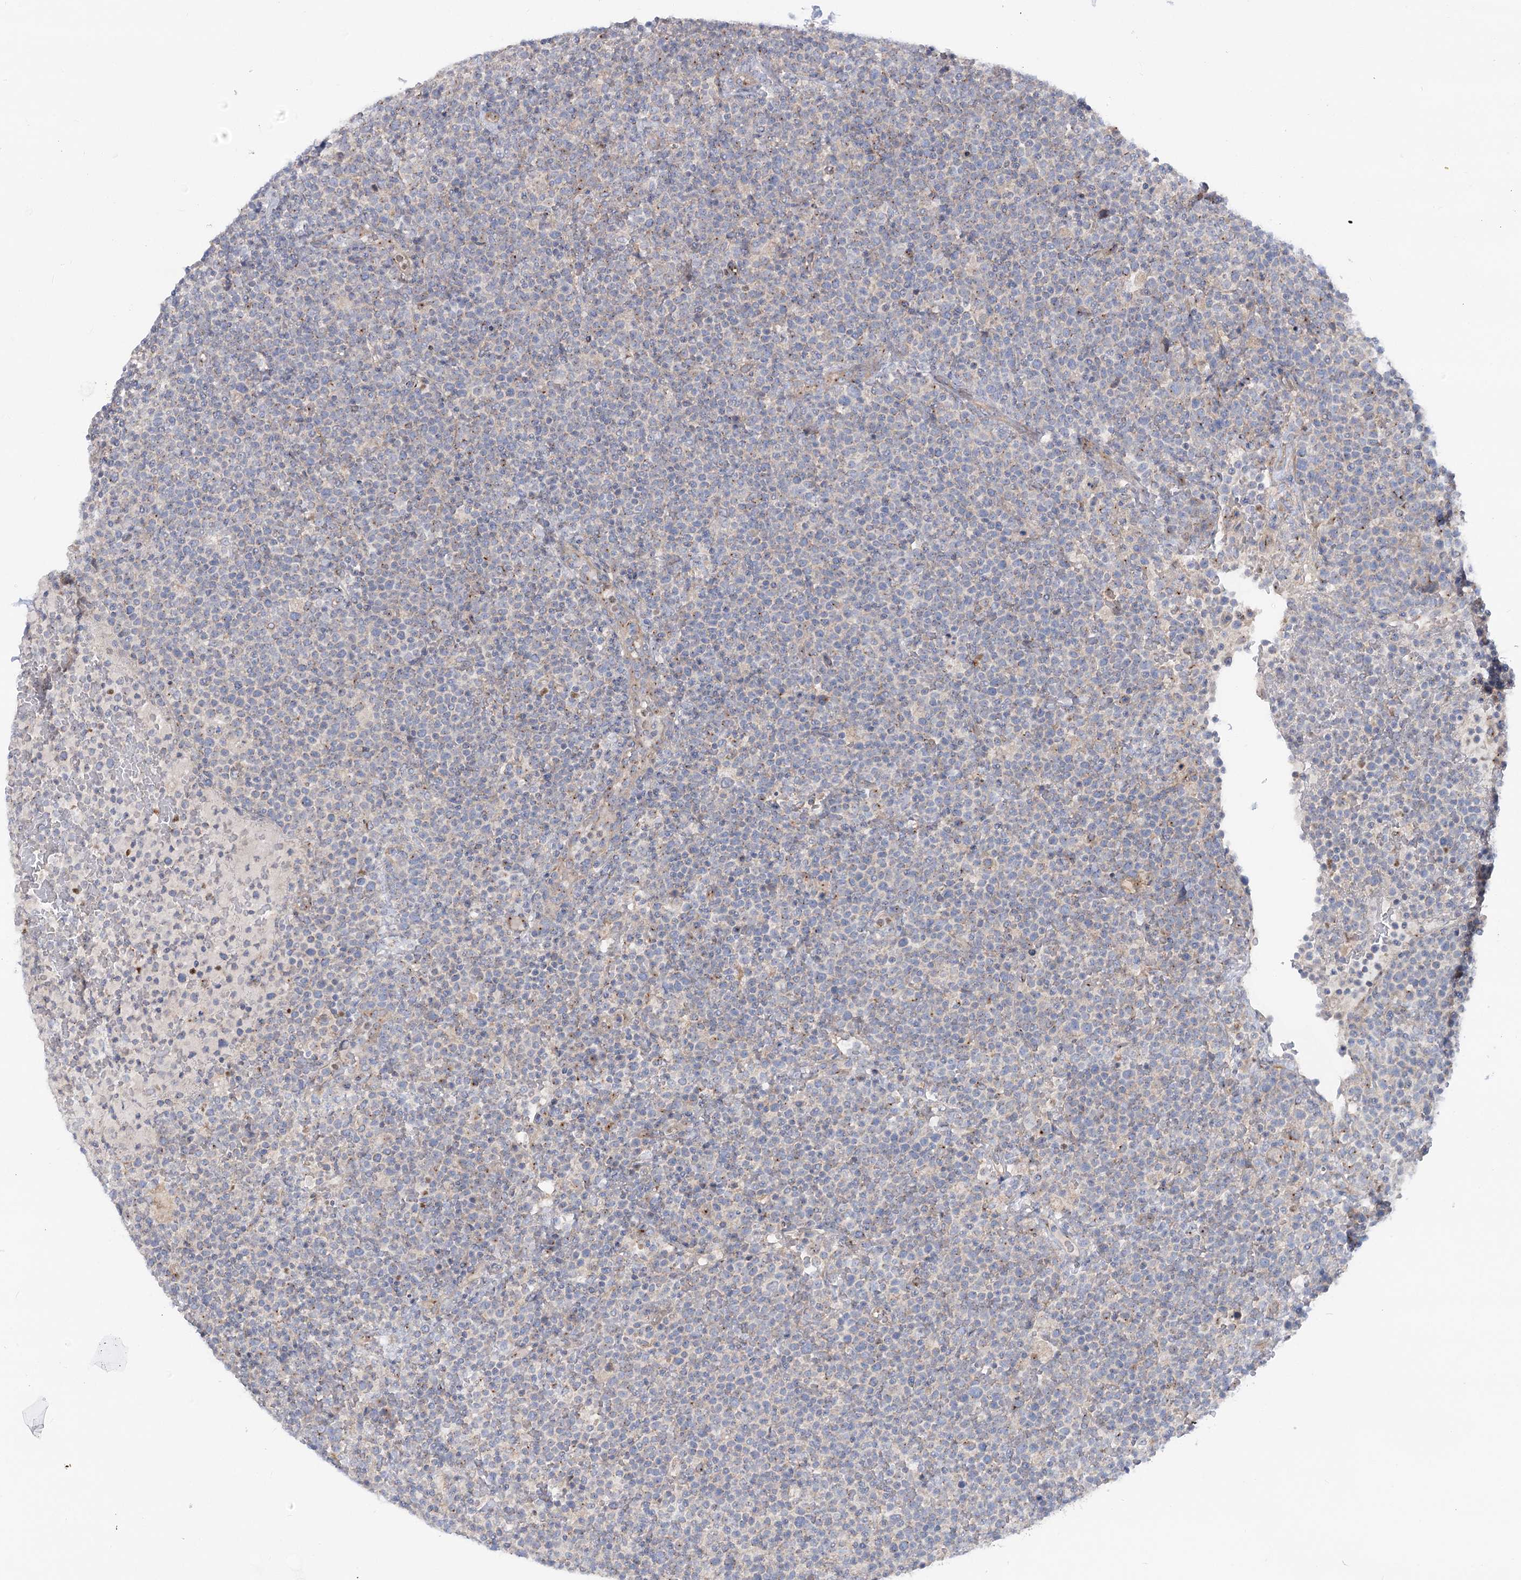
{"staining": {"intensity": "negative", "quantity": "none", "location": "none"}, "tissue": "lymphoma", "cell_type": "Tumor cells", "image_type": "cancer", "snomed": [{"axis": "morphology", "description": "Malignant lymphoma, non-Hodgkin's type, High grade"}, {"axis": "topography", "description": "Lymph node"}], "caption": "Immunohistochemistry (IHC) histopathology image of human lymphoma stained for a protein (brown), which demonstrates no expression in tumor cells.", "gene": "SCN11A", "patient": {"sex": "male", "age": 61}}